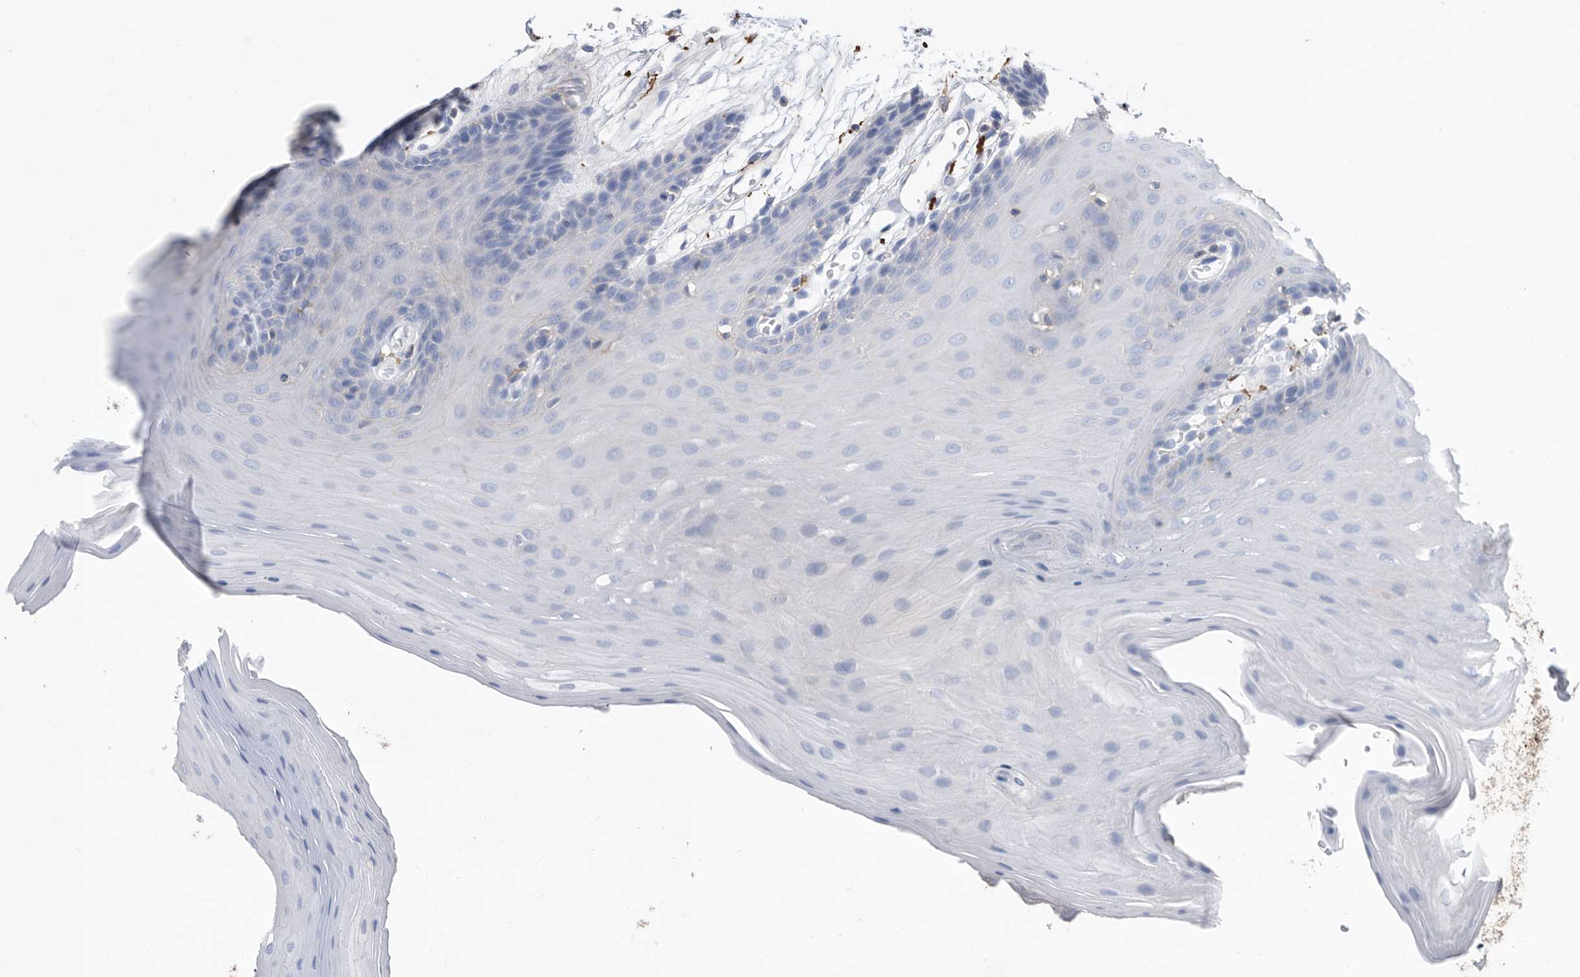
{"staining": {"intensity": "negative", "quantity": "none", "location": "none"}, "tissue": "oral mucosa", "cell_type": "Squamous epithelial cells", "image_type": "normal", "snomed": [{"axis": "morphology", "description": "Normal tissue, NOS"}, {"axis": "morphology", "description": "Squamous cell carcinoma, NOS"}, {"axis": "topography", "description": "Skeletal muscle"}, {"axis": "topography", "description": "Oral tissue"}, {"axis": "topography", "description": "Salivary gland"}, {"axis": "topography", "description": "Head-Neck"}], "caption": "This photomicrograph is of normal oral mucosa stained with immunohistochemistry to label a protein in brown with the nuclei are counter-stained blue. There is no staining in squamous epithelial cells.", "gene": "MS4A4A", "patient": {"sex": "male", "age": 54}}